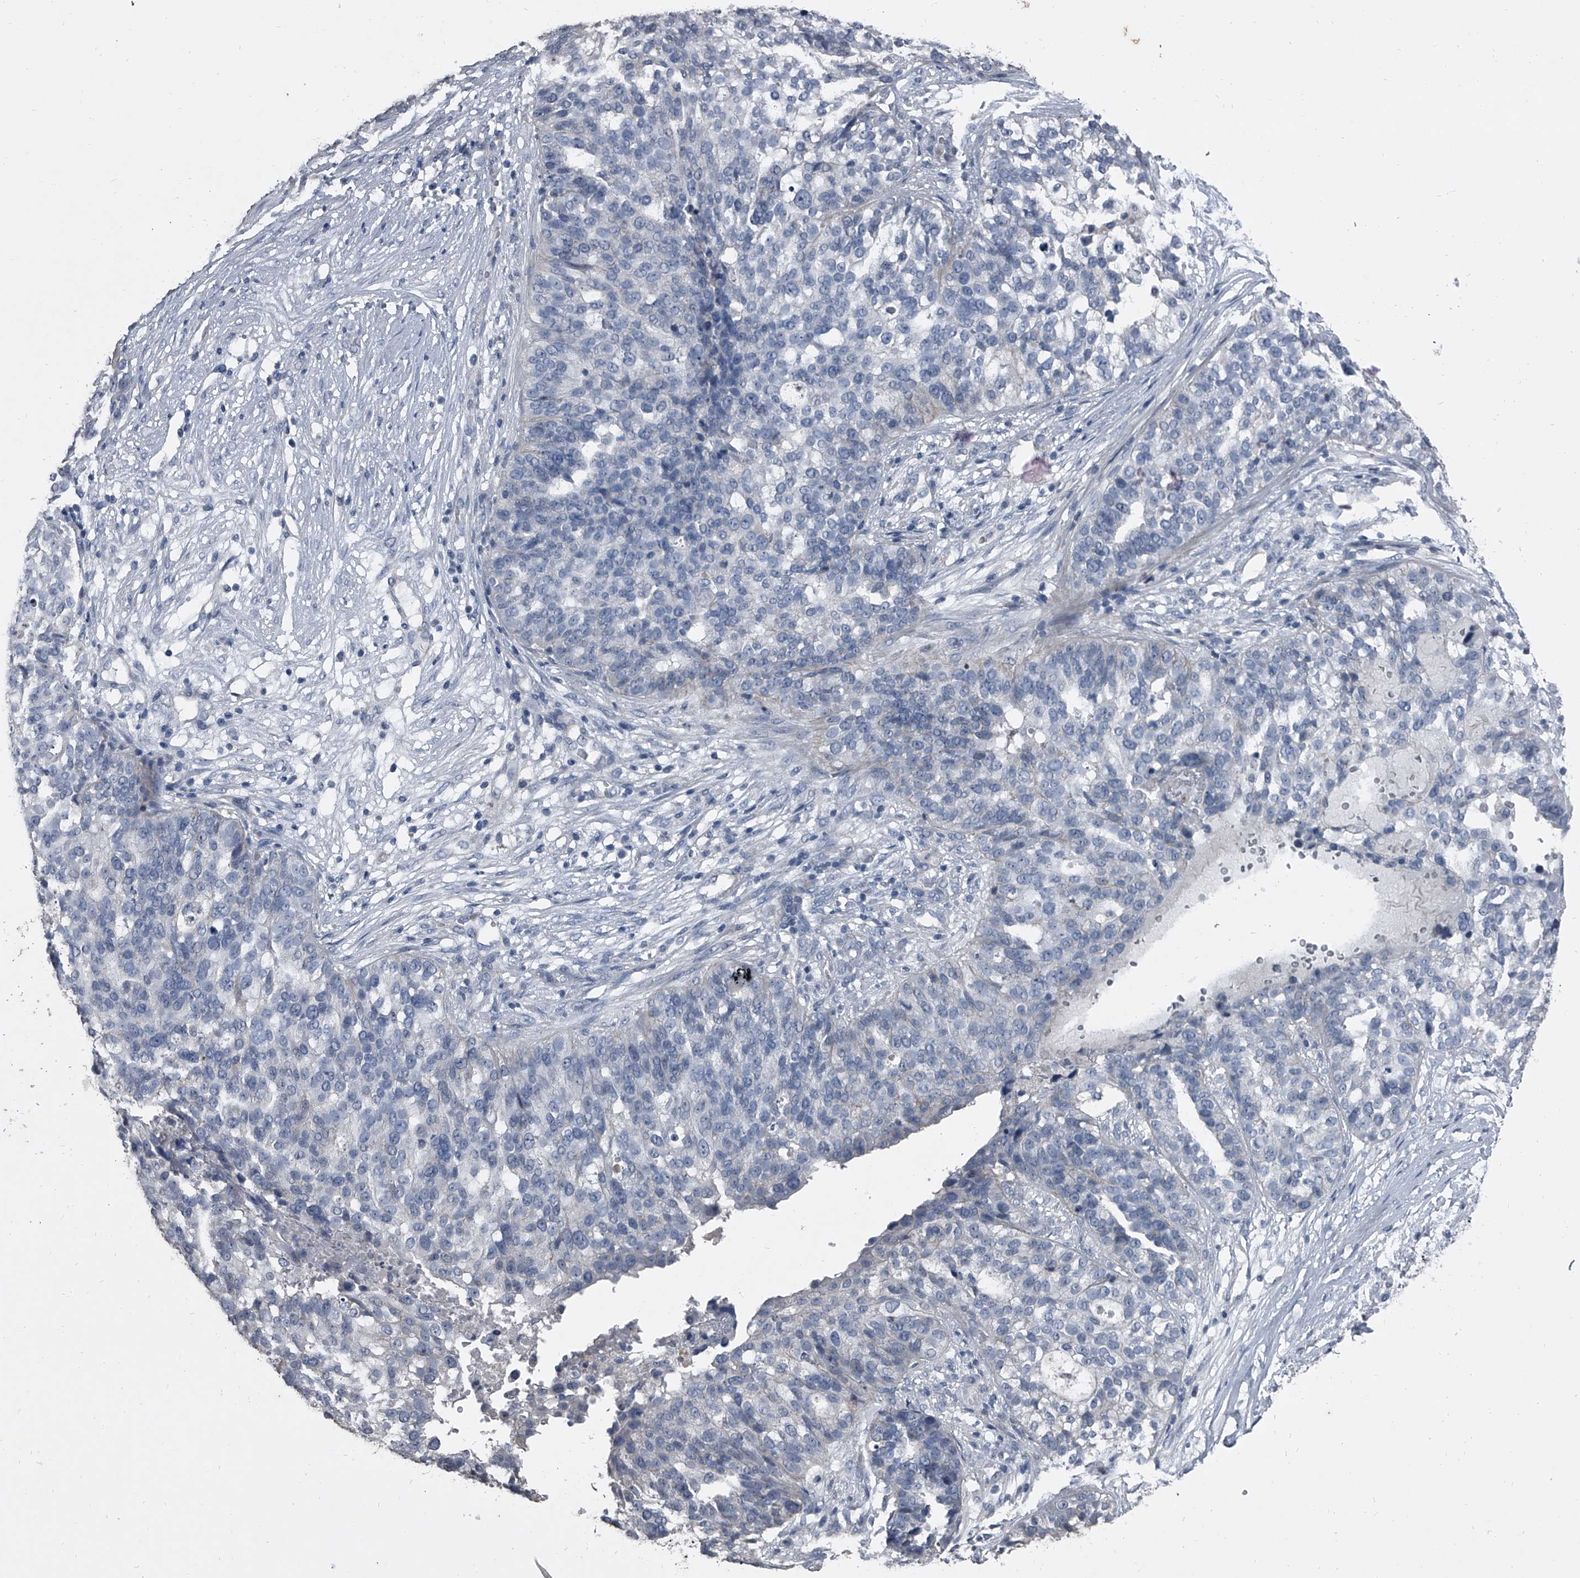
{"staining": {"intensity": "negative", "quantity": "none", "location": "none"}, "tissue": "ovarian cancer", "cell_type": "Tumor cells", "image_type": "cancer", "snomed": [{"axis": "morphology", "description": "Cystadenocarcinoma, serous, NOS"}, {"axis": "topography", "description": "Ovary"}], "caption": "The photomicrograph reveals no staining of tumor cells in ovarian cancer (serous cystadenocarcinoma).", "gene": "HEPHL1", "patient": {"sex": "female", "age": 59}}